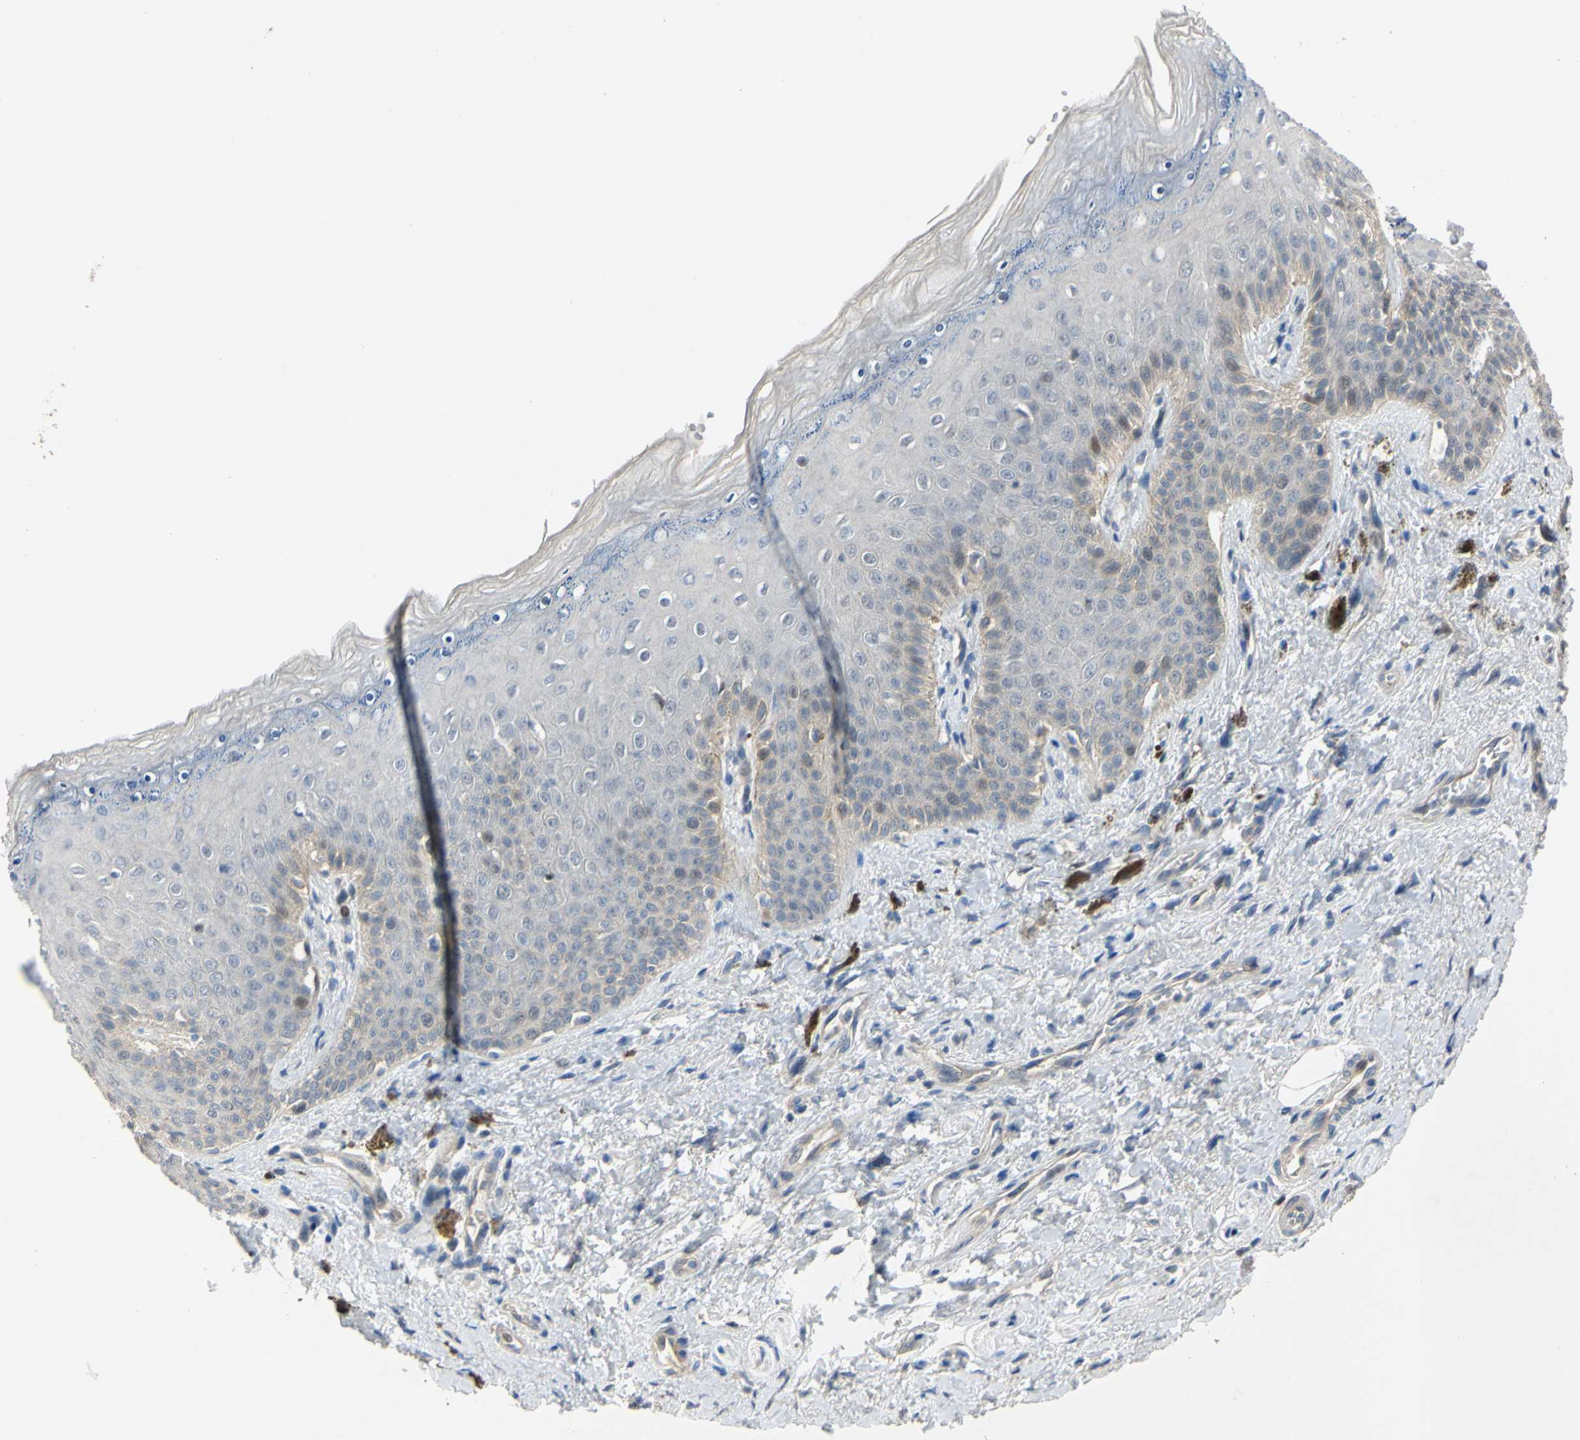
{"staining": {"intensity": "negative", "quantity": "none", "location": "none"}, "tissue": "skin", "cell_type": "Epidermal cells", "image_type": "normal", "snomed": [{"axis": "morphology", "description": "Normal tissue, NOS"}, {"axis": "topography", "description": "Anal"}], "caption": "High magnification brightfield microscopy of normal skin stained with DAB (brown) and counterstained with hematoxylin (blue): epidermal cells show no significant positivity.", "gene": "LHX9", "patient": {"sex": "female", "age": 46}}